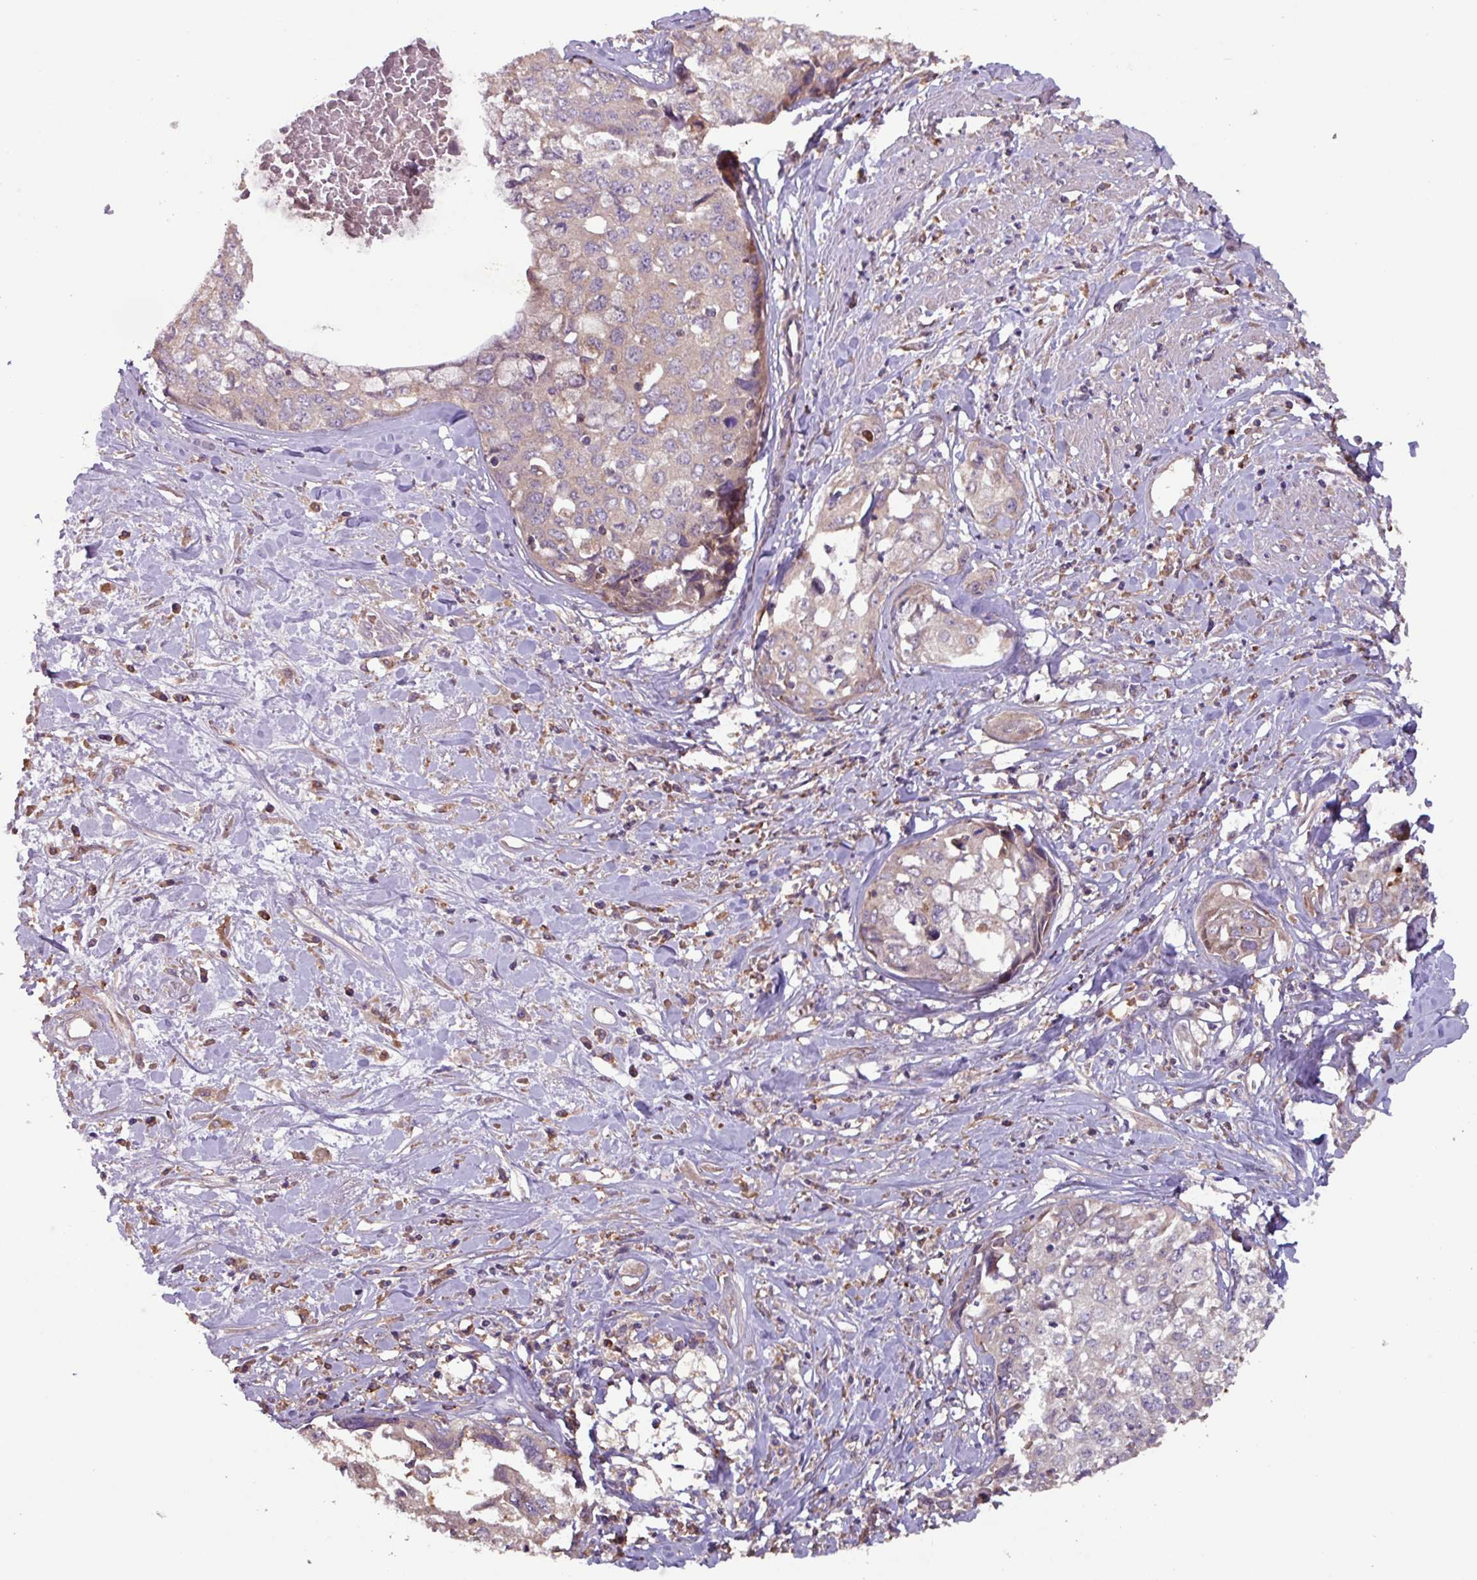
{"staining": {"intensity": "weak", "quantity": "<25%", "location": "cytoplasmic/membranous"}, "tissue": "cervical cancer", "cell_type": "Tumor cells", "image_type": "cancer", "snomed": [{"axis": "morphology", "description": "Squamous cell carcinoma, NOS"}, {"axis": "topography", "description": "Cervix"}], "caption": "DAB (3,3'-diaminobenzidine) immunohistochemical staining of human cervical cancer (squamous cell carcinoma) exhibits no significant positivity in tumor cells.", "gene": "PTPRQ", "patient": {"sex": "female", "age": 31}}